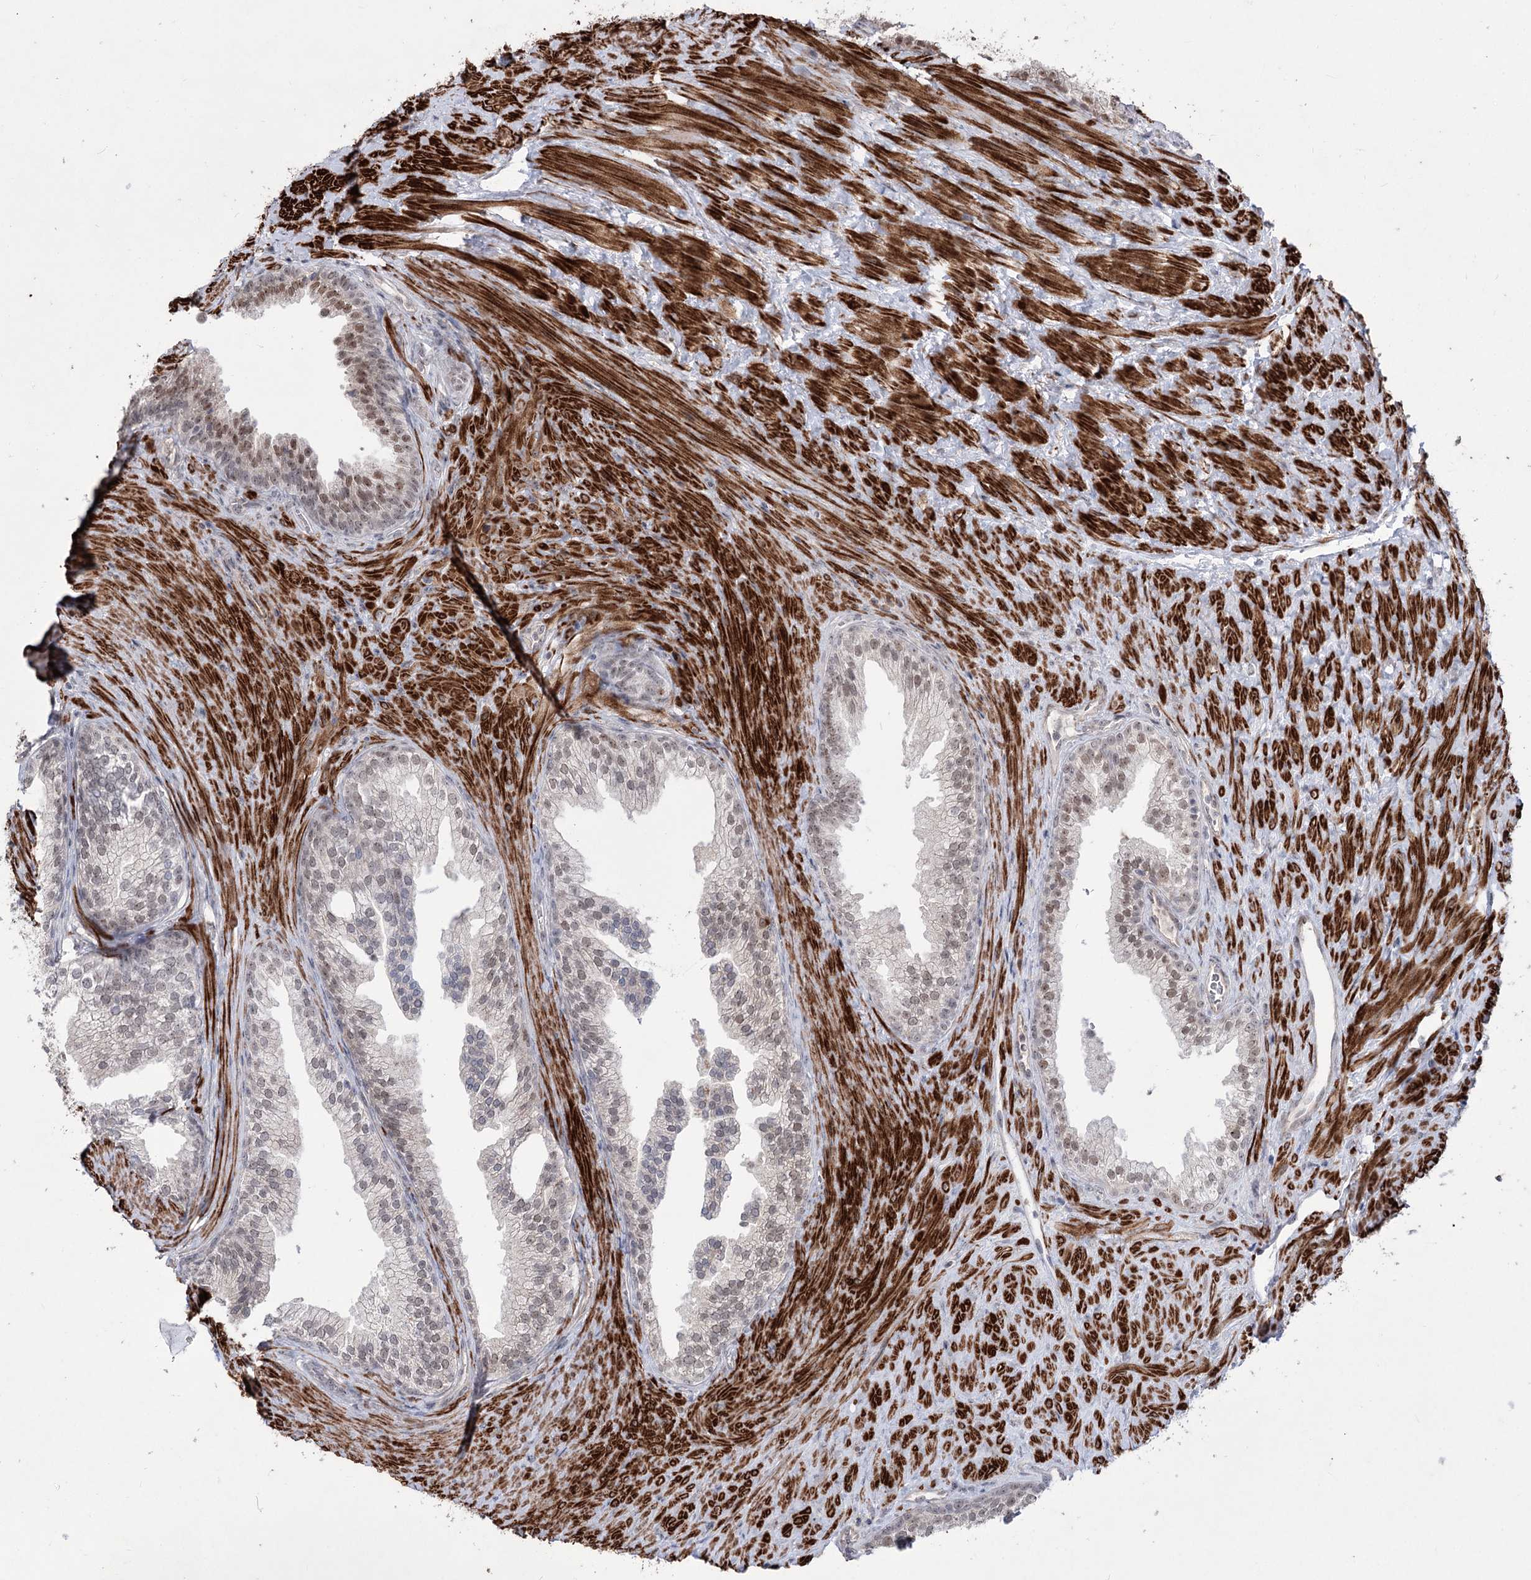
{"staining": {"intensity": "weak", "quantity": "25%-75%", "location": "nuclear"}, "tissue": "prostate", "cell_type": "Glandular cells", "image_type": "normal", "snomed": [{"axis": "morphology", "description": "Normal tissue, NOS"}, {"axis": "topography", "description": "Prostate"}], "caption": "IHC (DAB (3,3'-diaminobenzidine)) staining of benign prostate exhibits weak nuclear protein positivity in about 25%-75% of glandular cells.", "gene": "ZSCAN23", "patient": {"sex": "male", "age": 76}}